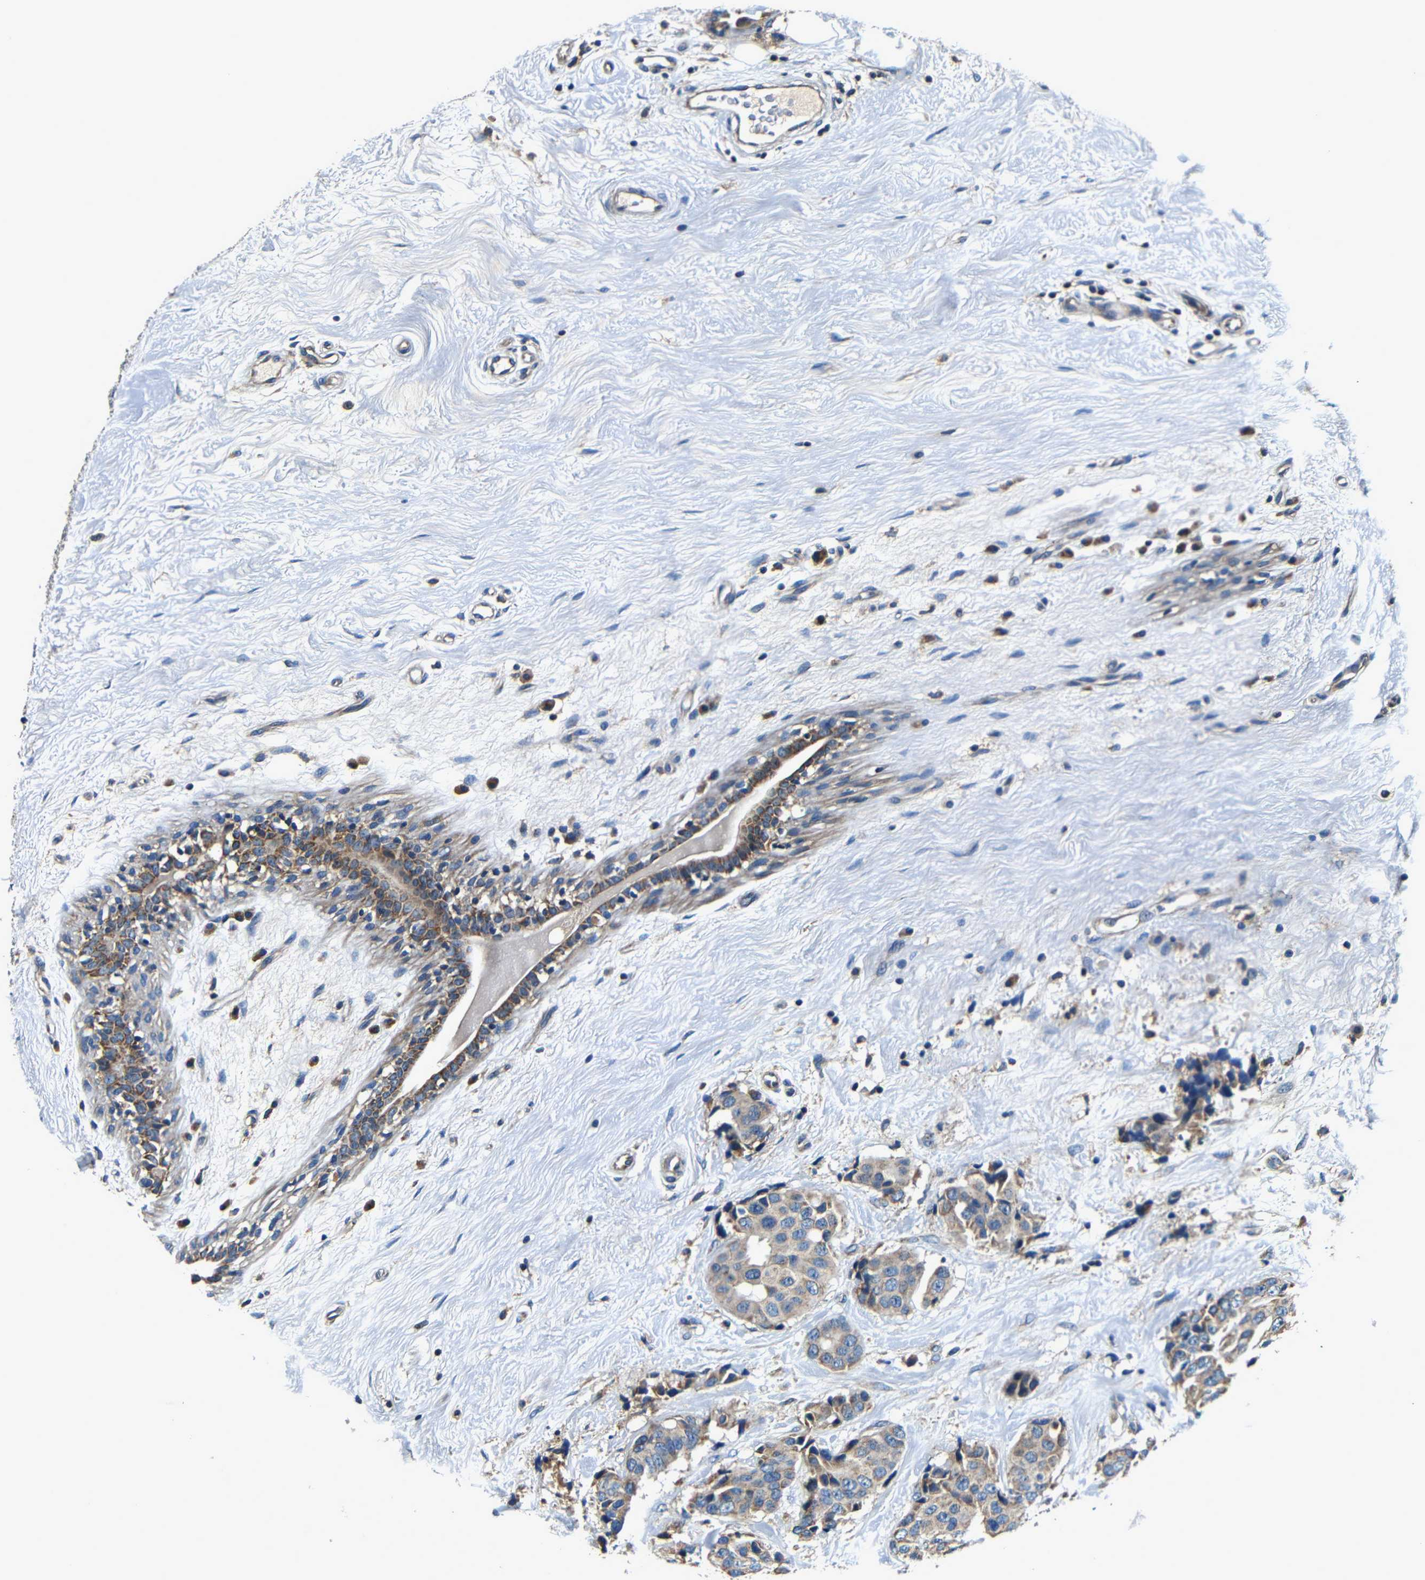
{"staining": {"intensity": "weak", "quantity": ">75%", "location": "cytoplasmic/membranous"}, "tissue": "breast cancer", "cell_type": "Tumor cells", "image_type": "cancer", "snomed": [{"axis": "morphology", "description": "Normal tissue, NOS"}, {"axis": "morphology", "description": "Duct carcinoma"}, {"axis": "topography", "description": "Breast"}], "caption": "The immunohistochemical stain highlights weak cytoplasmic/membranous positivity in tumor cells of breast cancer tissue. The protein of interest is shown in brown color, while the nuclei are stained blue.", "gene": "MTX1", "patient": {"sex": "female", "age": 39}}